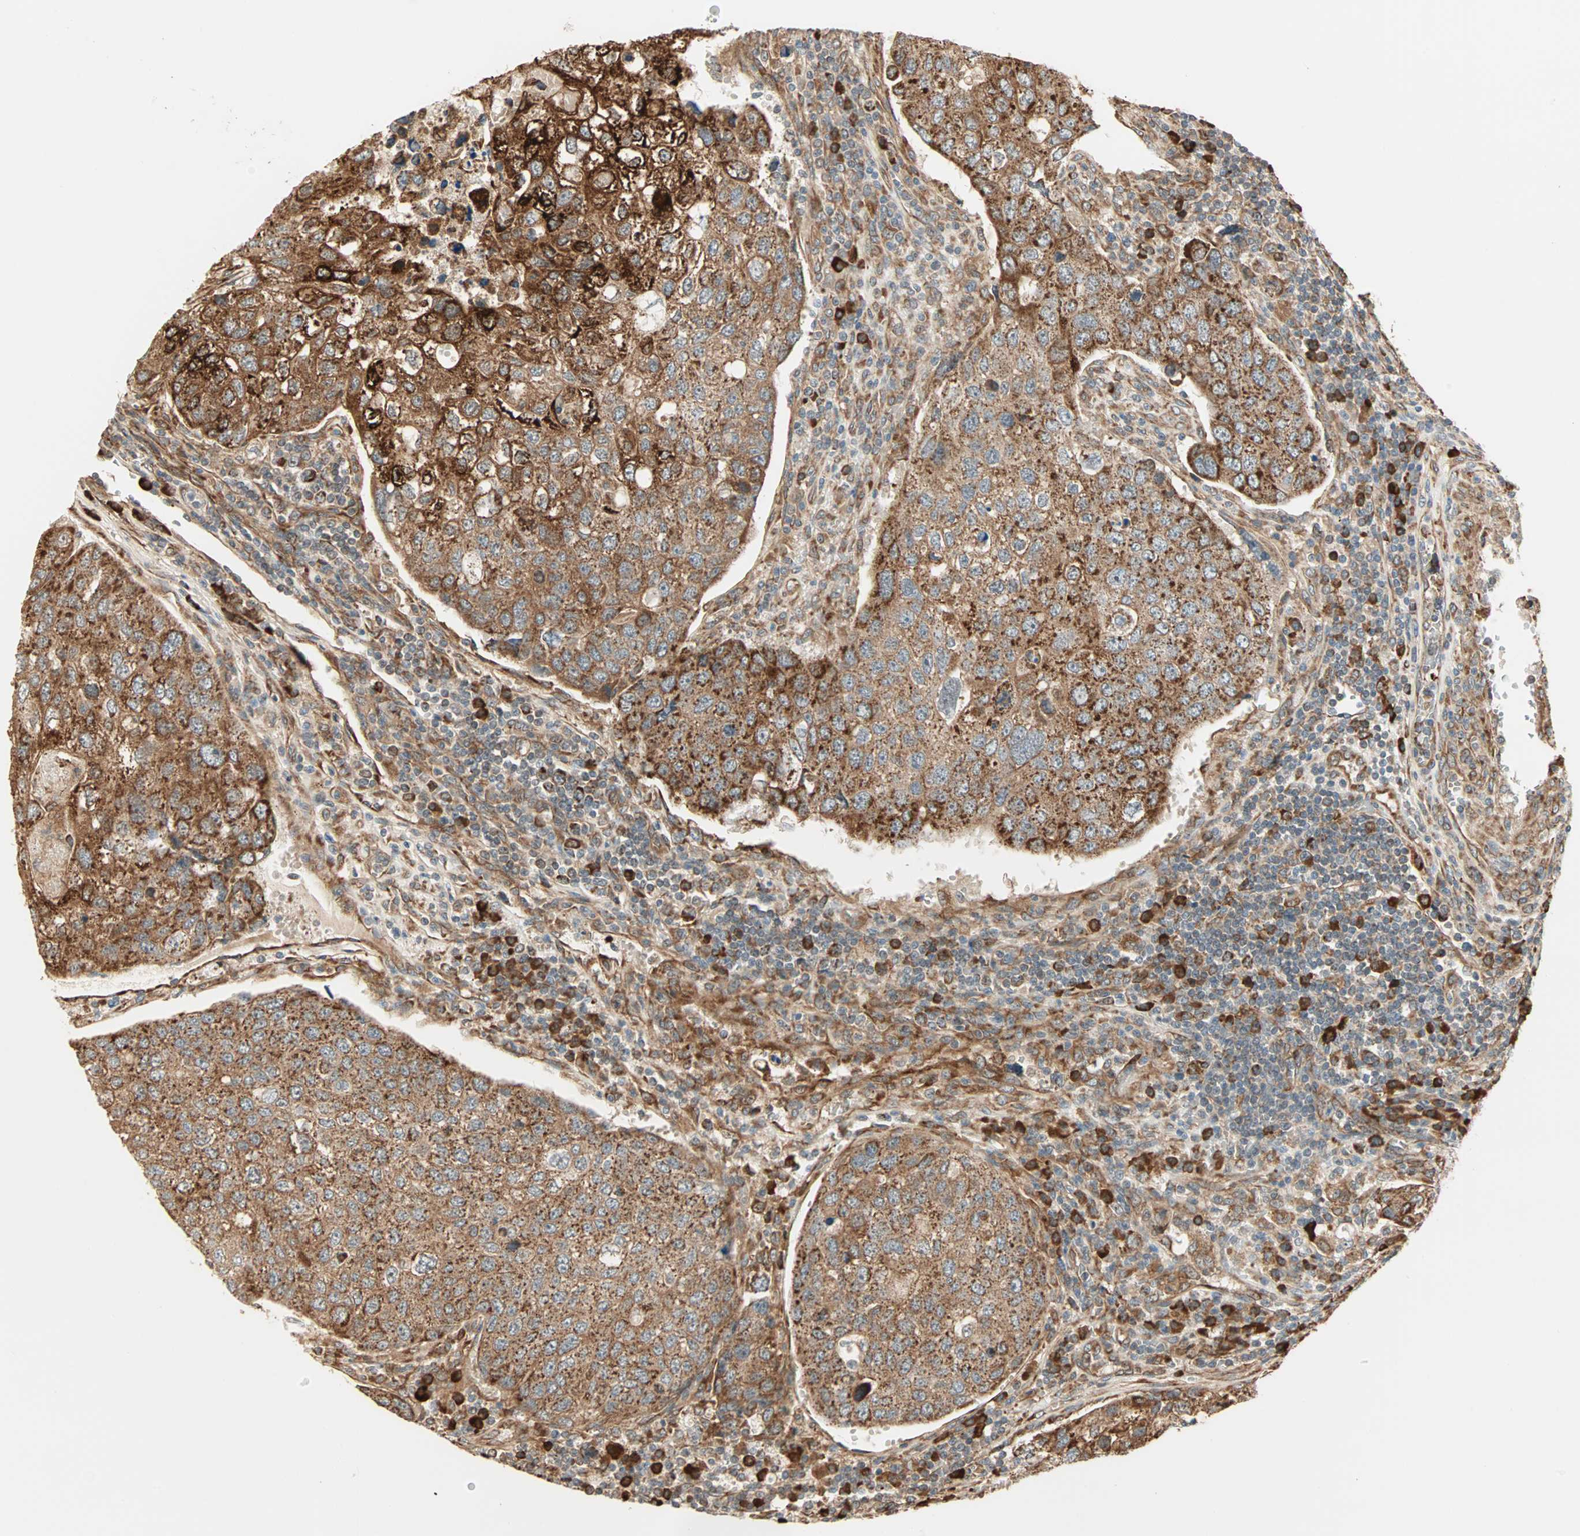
{"staining": {"intensity": "strong", "quantity": ">75%", "location": "cytoplasmic/membranous"}, "tissue": "urothelial cancer", "cell_type": "Tumor cells", "image_type": "cancer", "snomed": [{"axis": "morphology", "description": "Urothelial carcinoma, High grade"}, {"axis": "topography", "description": "Lymph node"}, {"axis": "topography", "description": "Urinary bladder"}], "caption": "Approximately >75% of tumor cells in human urothelial cancer exhibit strong cytoplasmic/membranous protein staining as visualized by brown immunohistochemical staining.", "gene": "P4HA1", "patient": {"sex": "male", "age": 51}}